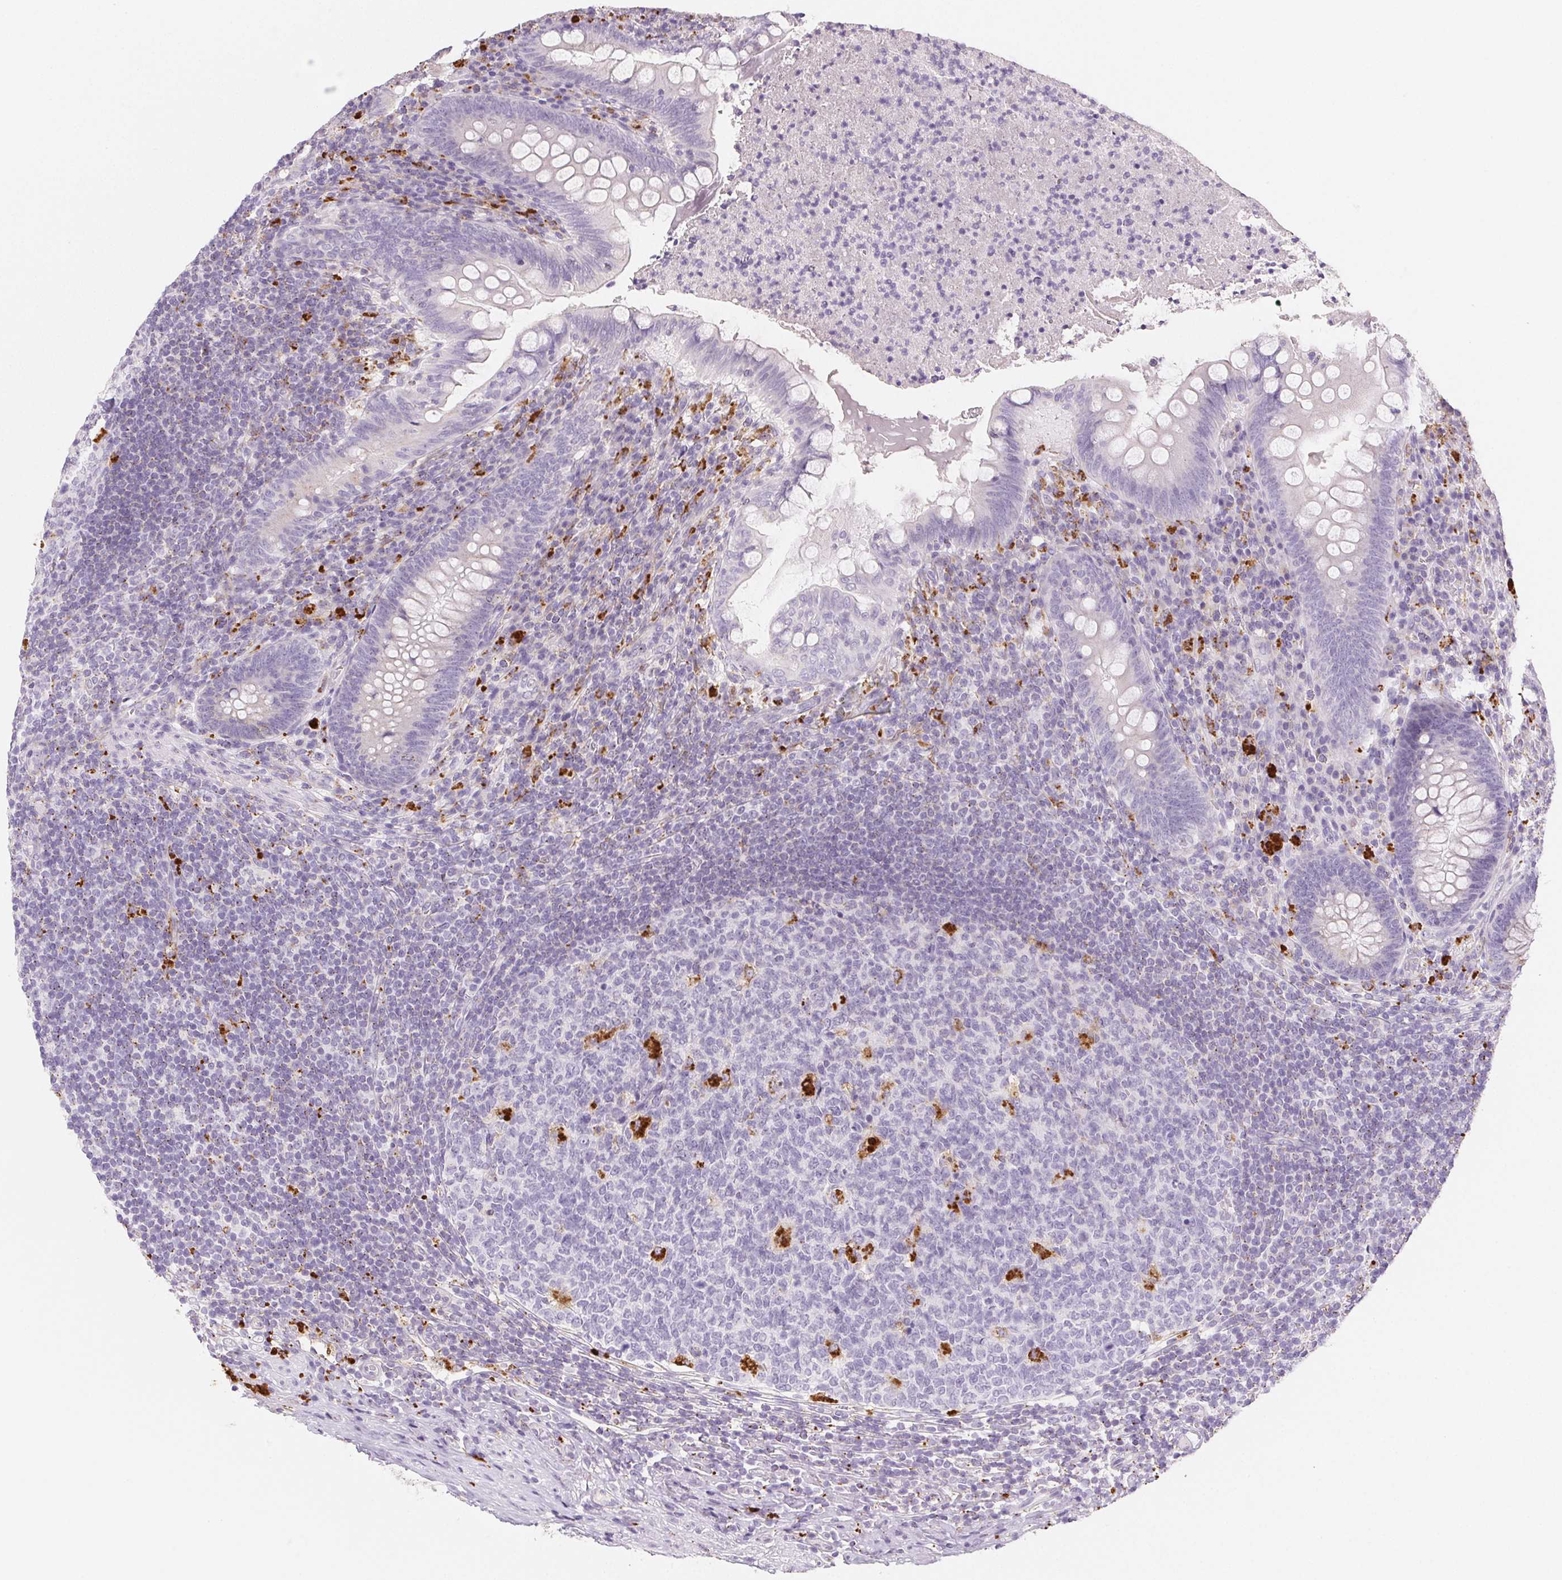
{"staining": {"intensity": "negative", "quantity": "none", "location": "none"}, "tissue": "appendix", "cell_type": "Glandular cells", "image_type": "normal", "snomed": [{"axis": "morphology", "description": "Normal tissue, NOS"}, {"axis": "topography", "description": "Appendix"}], "caption": "DAB immunohistochemical staining of benign appendix displays no significant positivity in glandular cells. (Brightfield microscopy of DAB immunohistochemistry at high magnification).", "gene": "LIPA", "patient": {"sex": "male", "age": 47}}